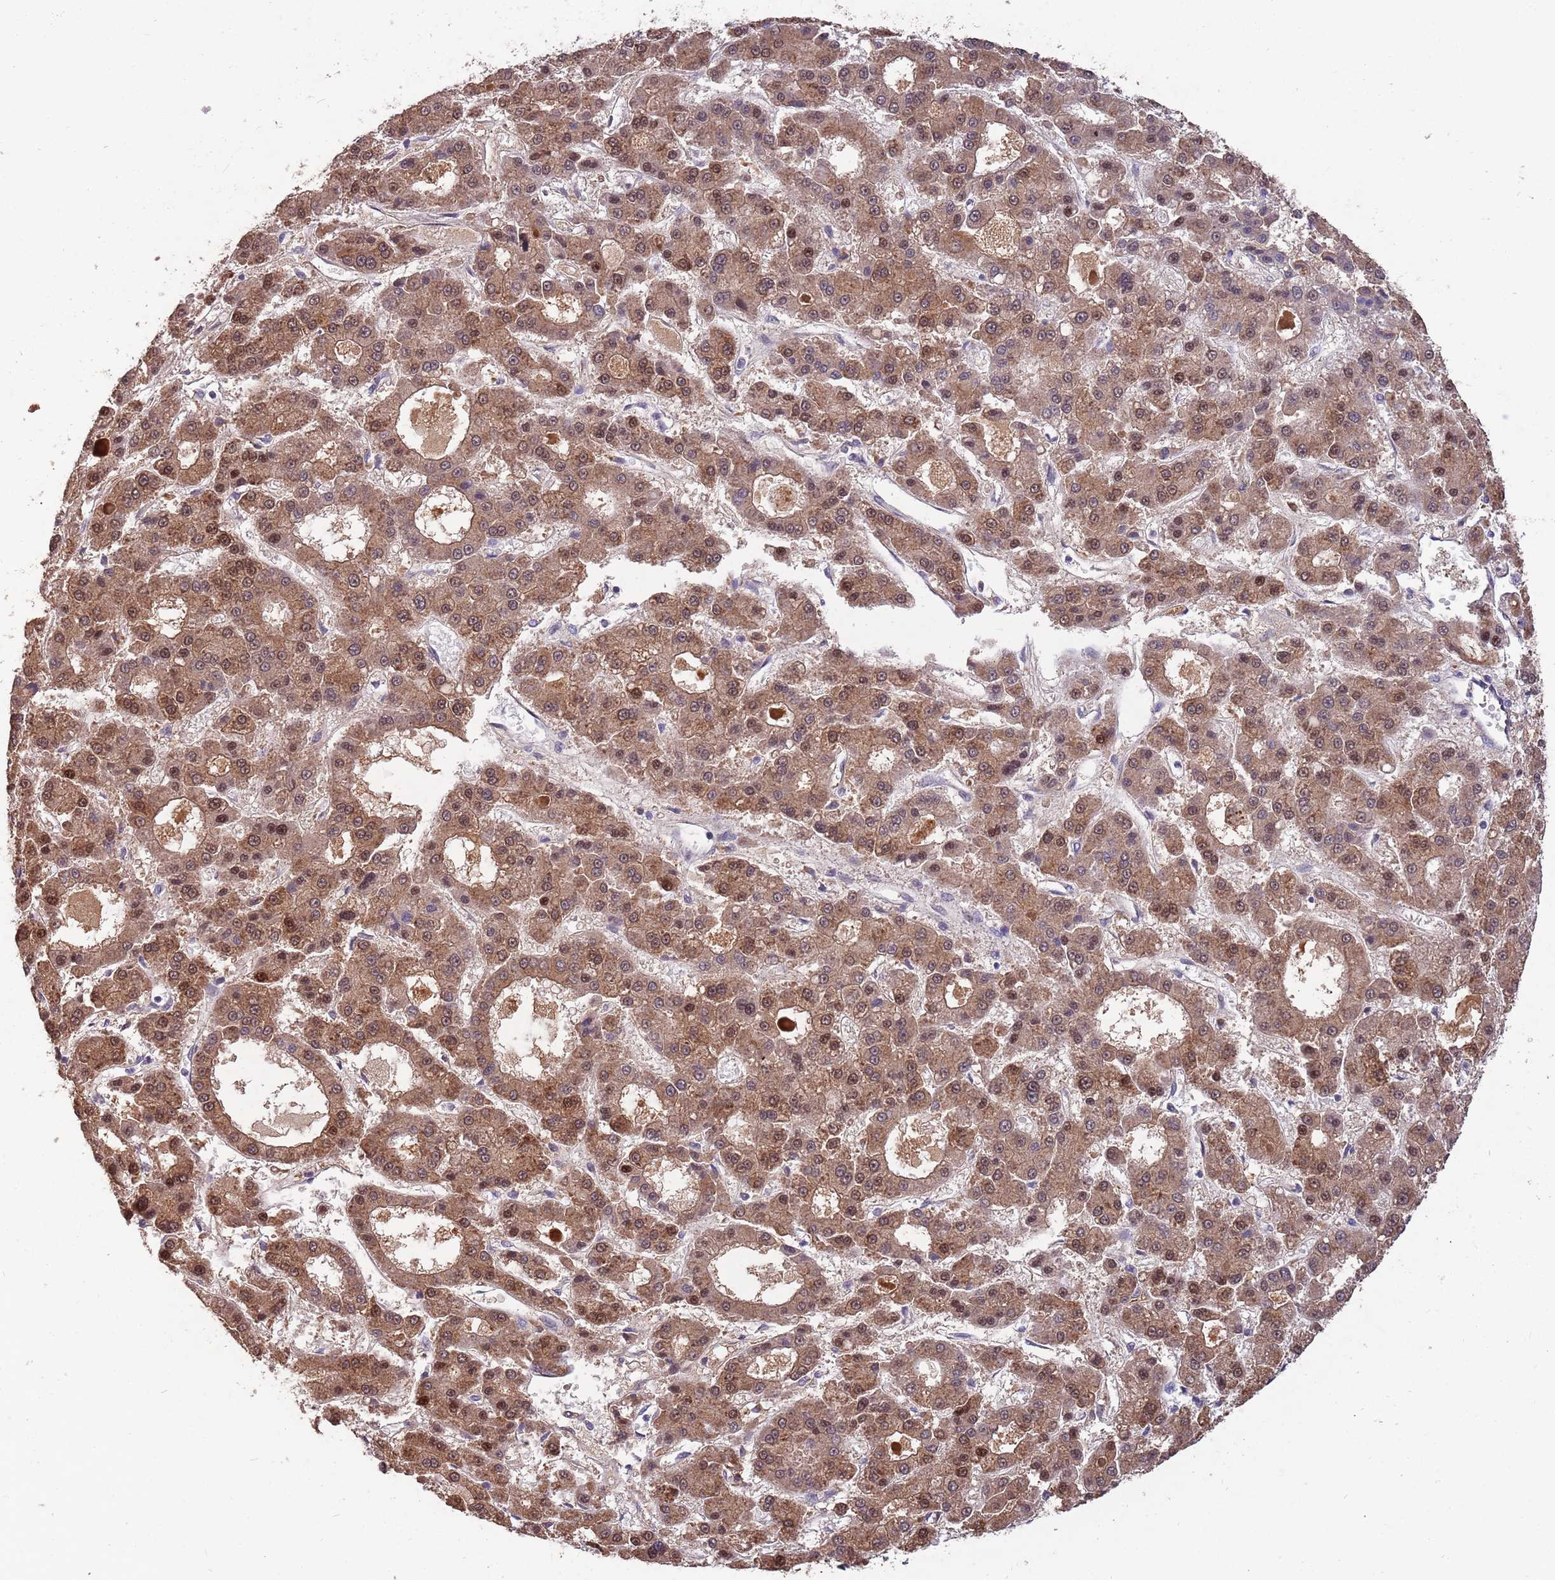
{"staining": {"intensity": "moderate", "quantity": ">75%", "location": "cytoplasmic/membranous,nuclear"}, "tissue": "liver cancer", "cell_type": "Tumor cells", "image_type": "cancer", "snomed": [{"axis": "morphology", "description": "Carcinoma, Hepatocellular, NOS"}, {"axis": "topography", "description": "Liver"}], "caption": "This is an image of immunohistochemistry staining of liver hepatocellular carcinoma, which shows moderate expression in the cytoplasmic/membranous and nuclear of tumor cells.", "gene": "ZNF639", "patient": {"sex": "male", "age": 70}}